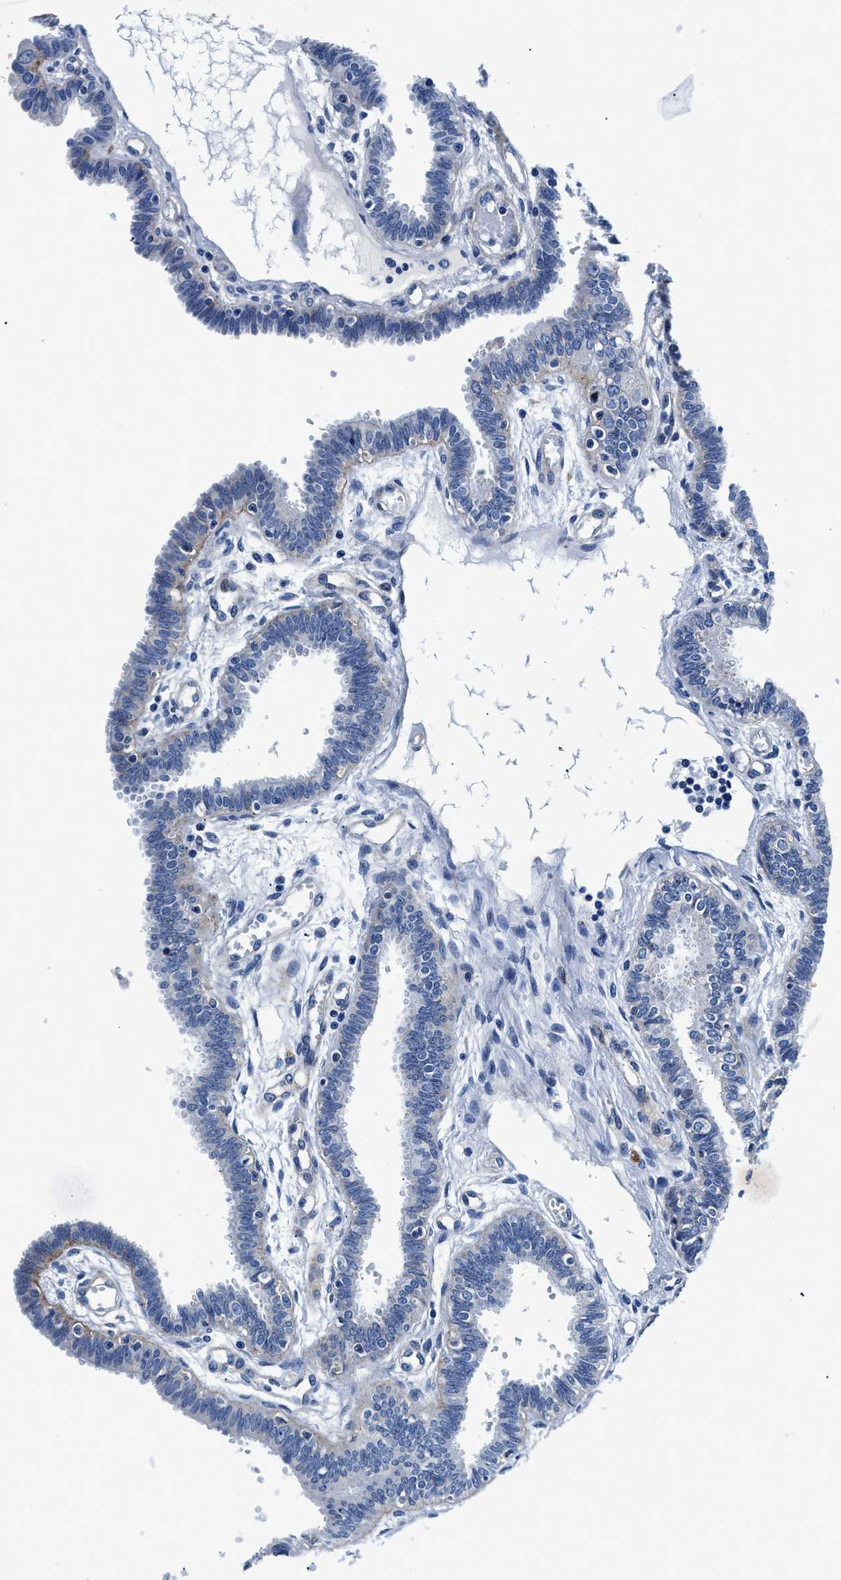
{"staining": {"intensity": "negative", "quantity": "none", "location": "none"}, "tissue": "fallopian tube", "cell_type": "Glandular cells", "image_type": "normal", "snomed": [{"axis": "morphology", "description": "Normal tissue, NOS"}, {"axis": "topography", "description": "Fallopian tube"}], "caption": "Immunohistochemical staining of normal human fallopian tube exhibits no significant staining in glandular cells. (DAB immunohistochemistry, high magnification).", "gene": "DAG1", "patient": {"sex": "female", "age": 32}}